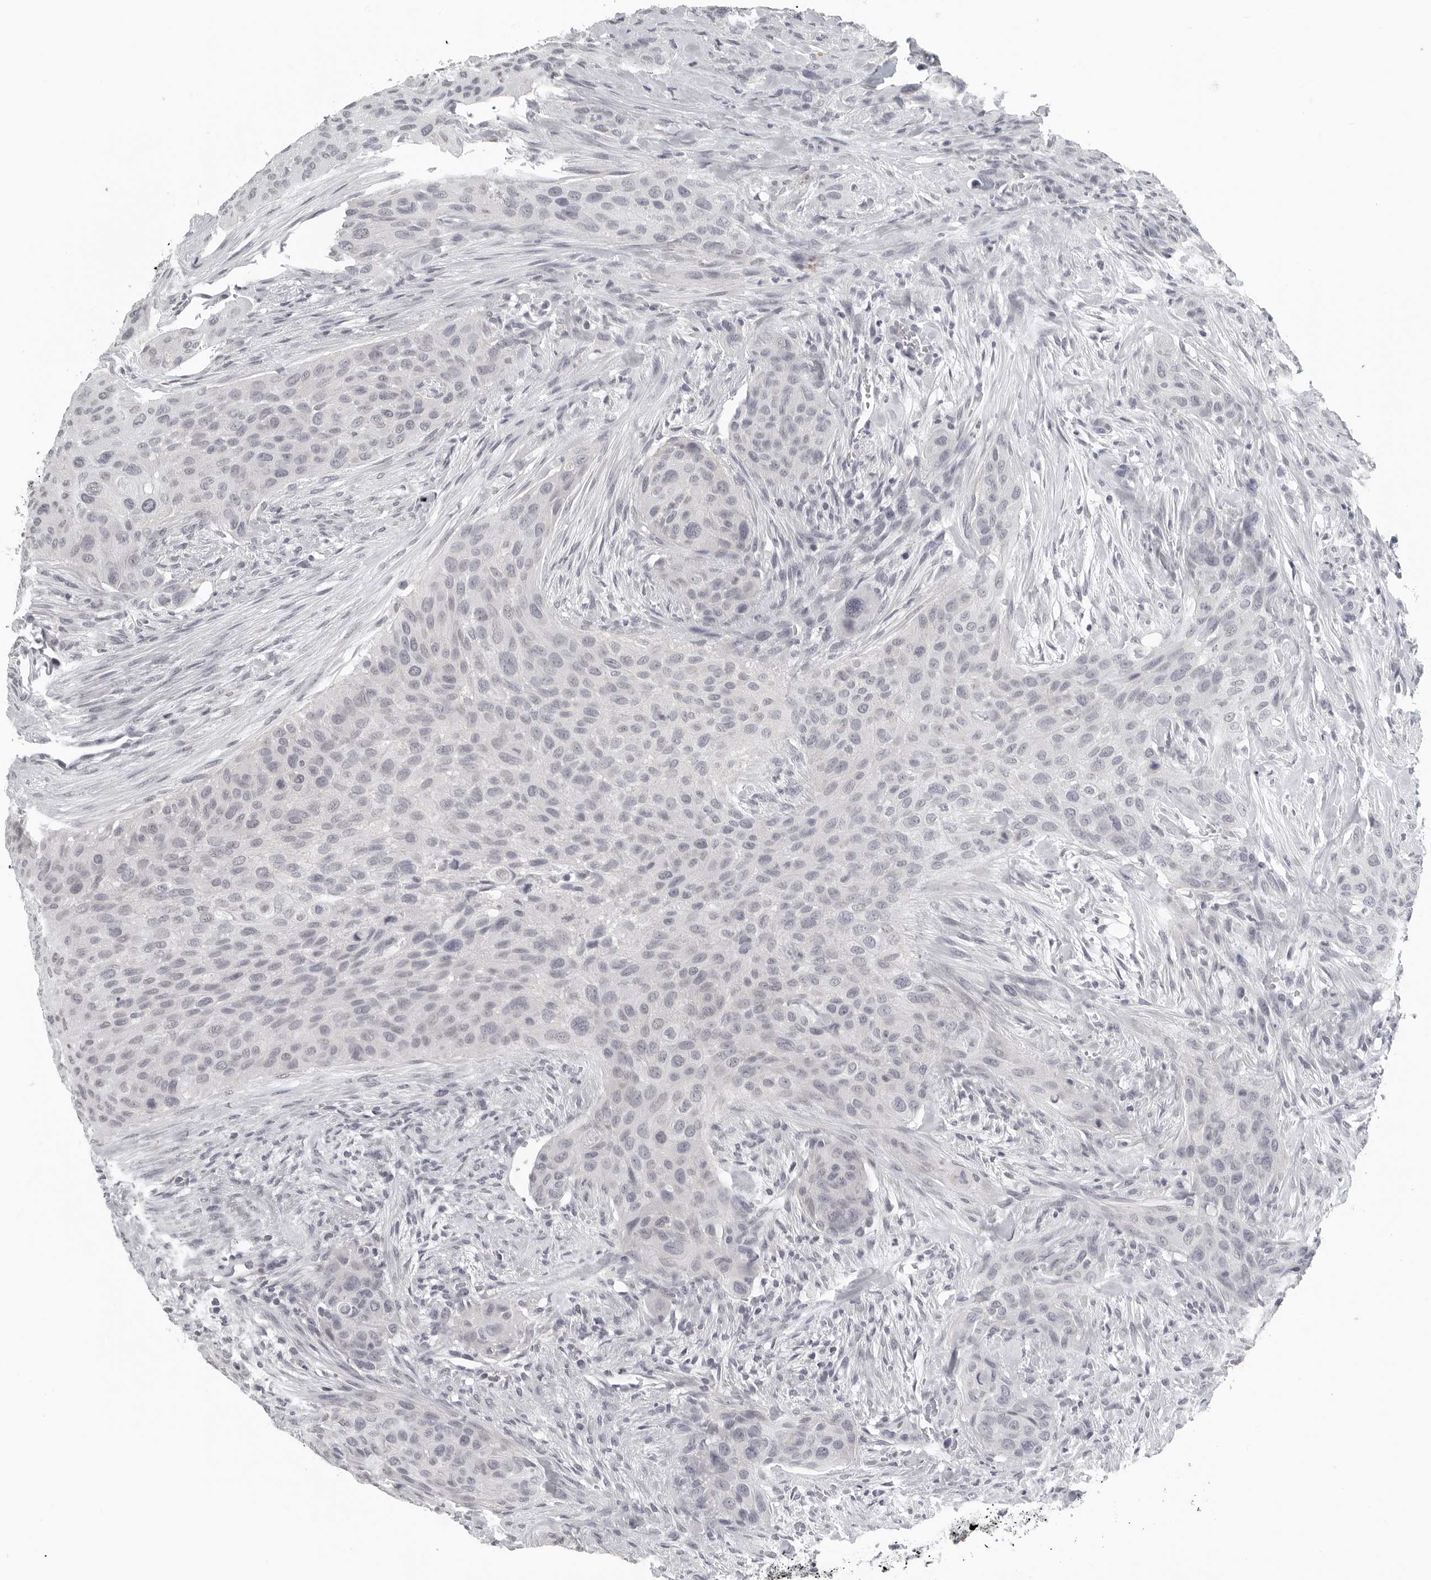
{"staining": {"intensity": "weak", "quantity": "<25%", "location": "nuclear"}, "tissue": "urothelial cancer", "cell_type": "Tumor cells", "image_type": "cancer", "snomed": [{"axis": "morphology", "description": "Urothelial carcinoma, High grade"}, {"axis": "topography", "description": "Urinary bladder"}], "caption": "A micrograph of urothelial cancer stained for a protein displays no brown staining in tumor cells. (DAB (3,3'-diaminobenzidine) IHC, high magnification).", "gene": "BPIFA1", "patient": {"sex": "male", "age": 35}}